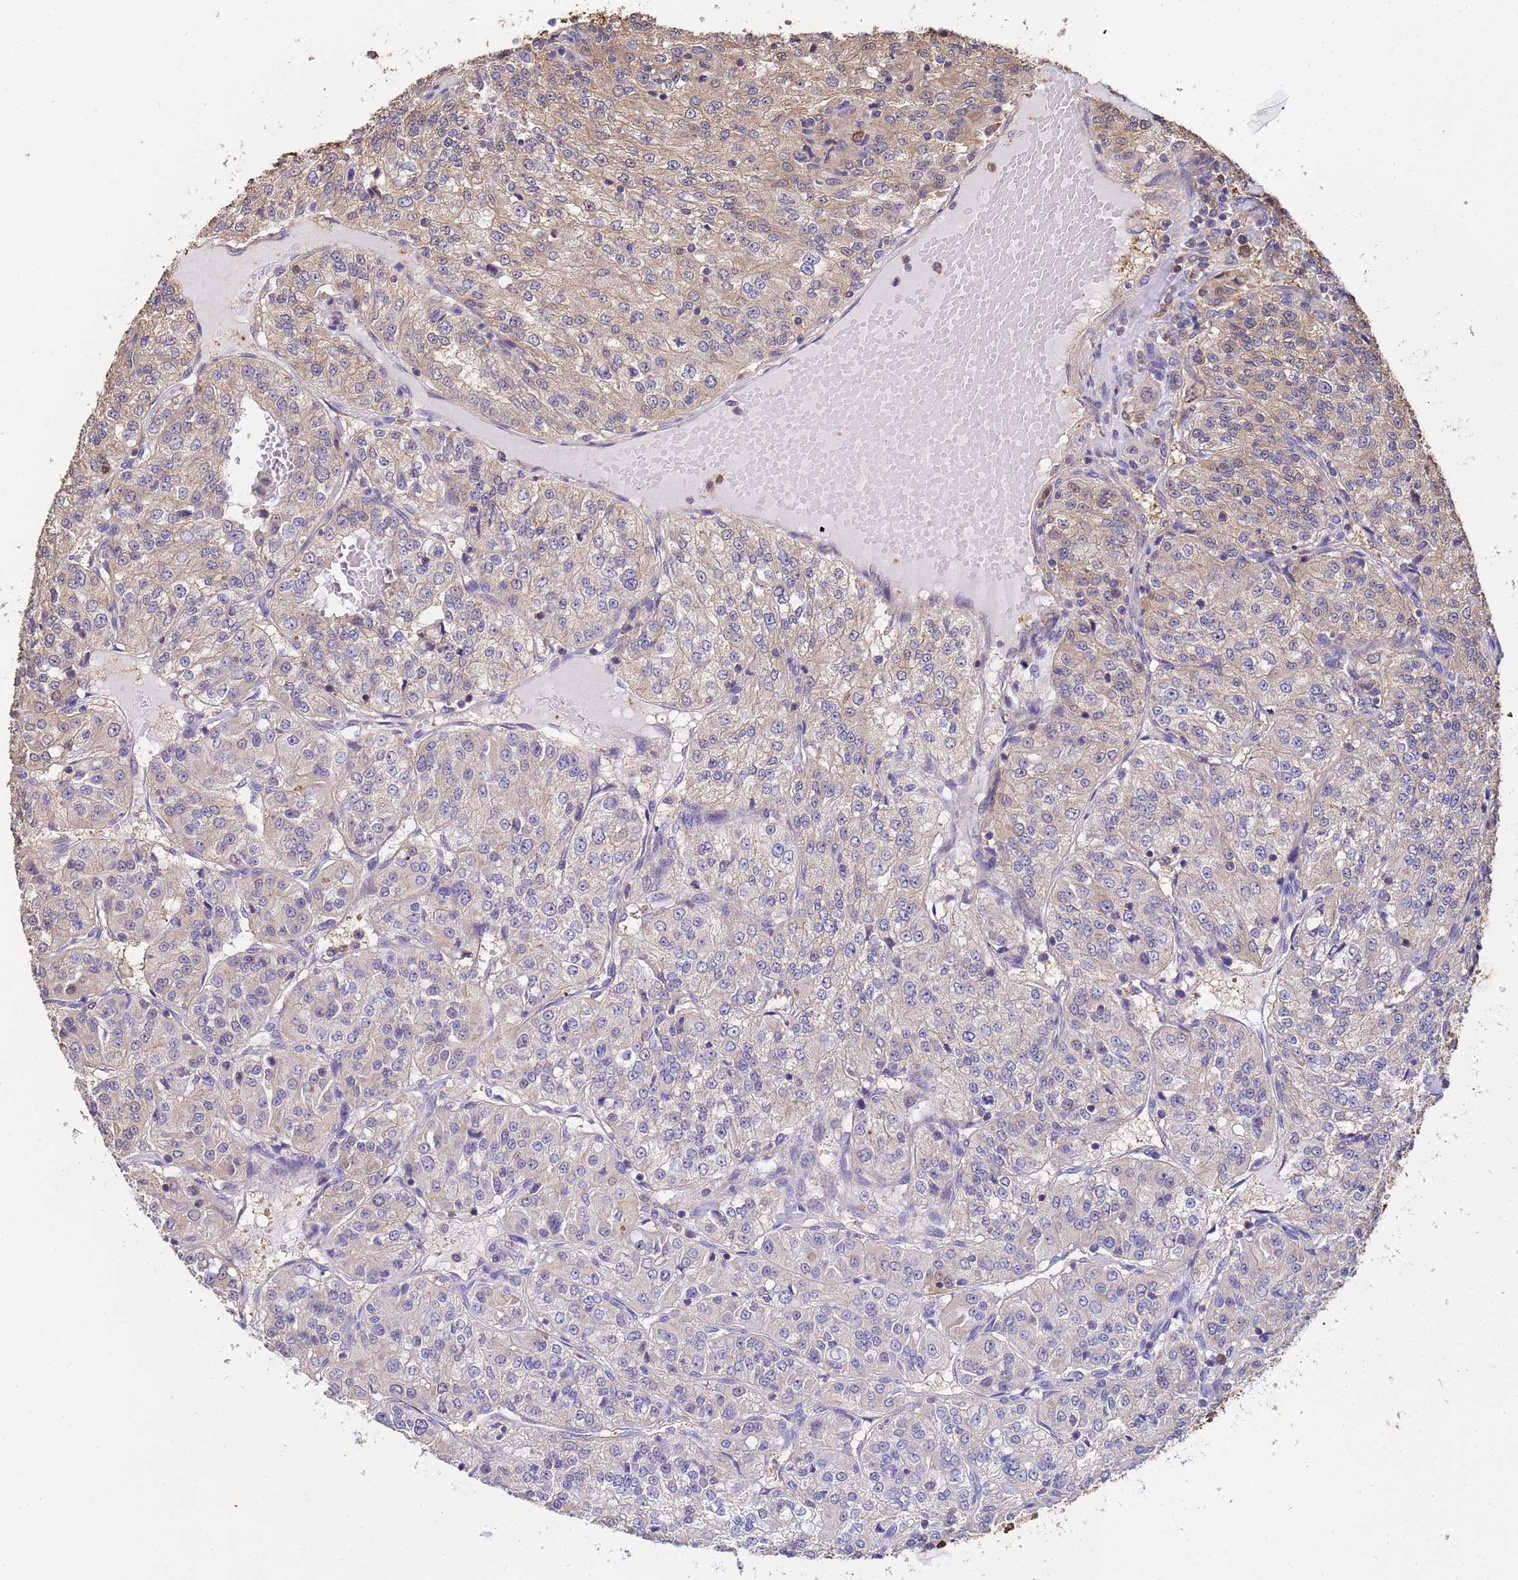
{"staining": {"intensity": "weak", "quantity": "<25%", "location": "cytoplasmic/membranous"}, "tissue": "renal cancer", "cell_type": "Tumor cells", "image_type": "cancer", "snomed": [{"axis": "morphology", "description": "Adenocarcinoma, NOS"}, {"axis": "topography", "description": "Kidney"}], "caption": "The image reveals no significant positivity in tumor cells of renal cancer. Nuclei are stained in blue.", "gene": "FAM25A", "patient": {"sex": "female", "age": 63}}